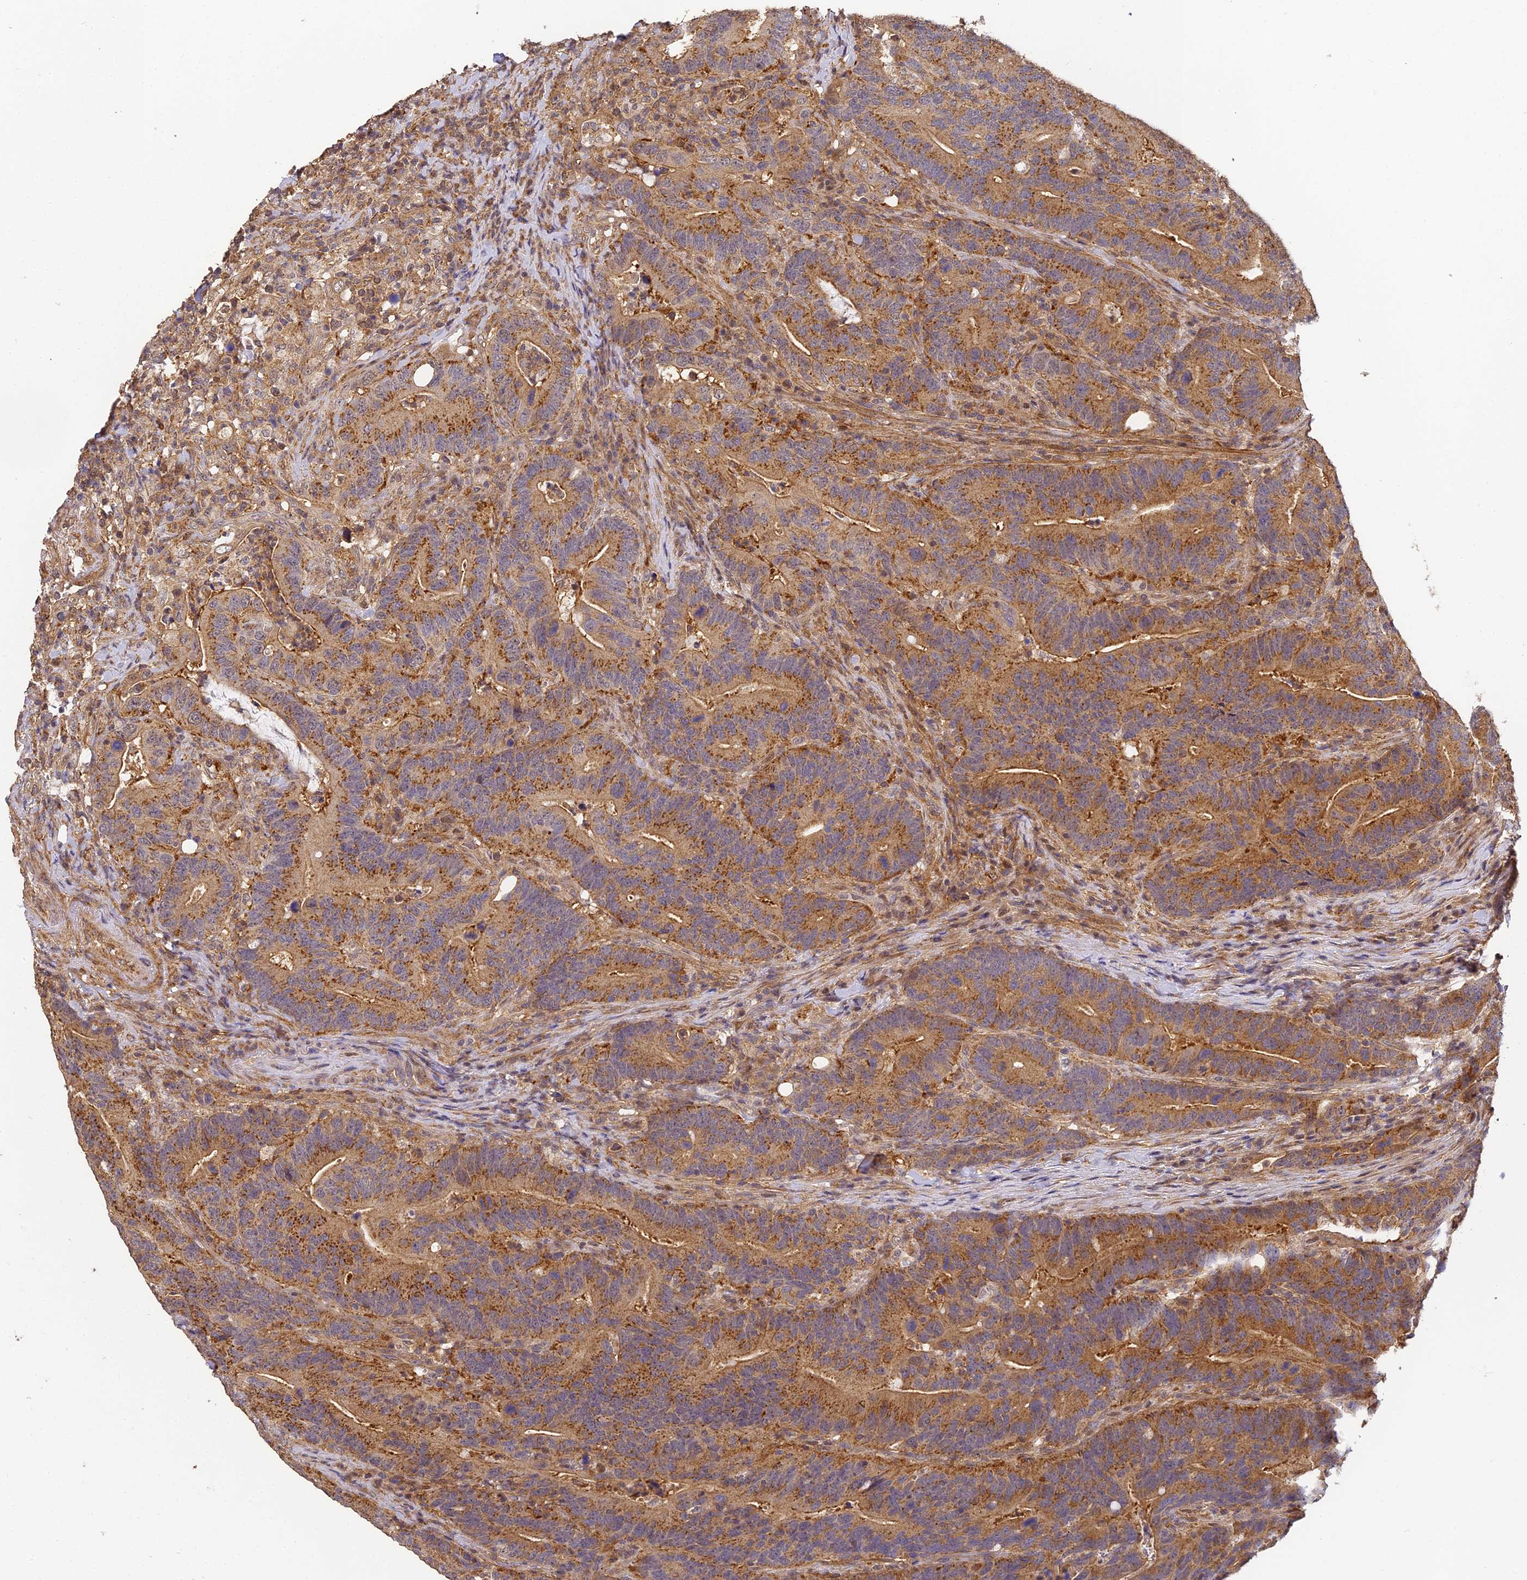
{"staining": {"intensity": "strong", "quantity": ">75%", "location": "cytoplasmic/membranous"}, "tissue": "colorectal cancer", "cell_type": "Tumor cells", "image_type": "cancer", "snomed": [{"axis": "morphology", "description": "Adenocarcinoma, NOS"}, {"axis": "topography", "description": "Colon"}], "caption": "Approximately >75% of tumor cells in human colorectal cancer display strong cytoplasmic/membranous protein staining as visualized by brown immunohistochemical staining.", "gene": "ZNF443", "patient": {"sex": "female", "age": 66}}